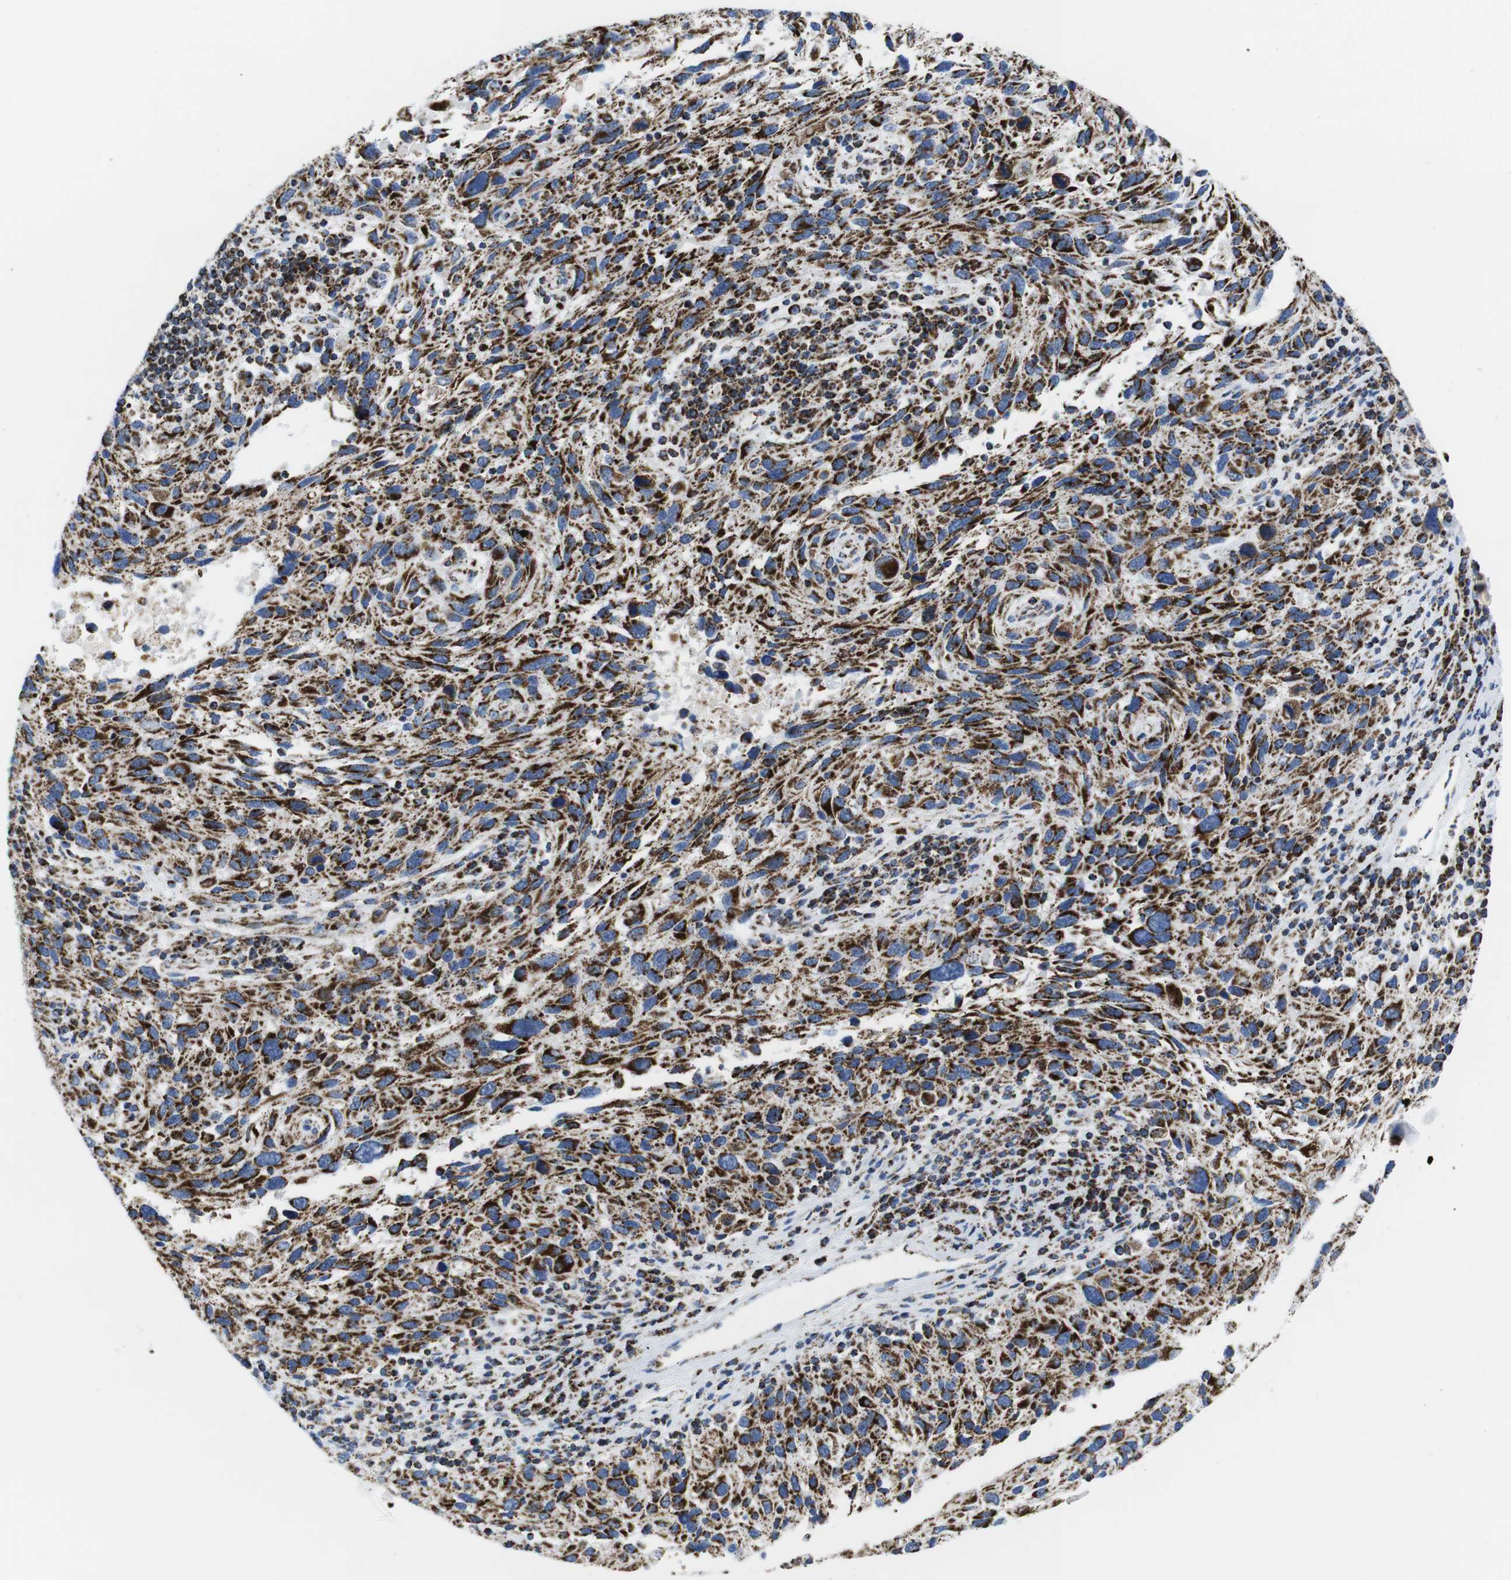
{"staining": {"intensity": "strong", "quantity": ">75%", "location": "cytoplasmic/membranous"}, "tissue": "melanoma", "cell_type": "Tumor cells", "image_type": "cancer", "snomed": [{"axis": "morphology", "description": "Malignant melanoma, NOS"}, {"axis": "topography", "description": "Skin"}], "caption": "A high-resolution photomicrograph shows immunohistochemistry staining of melanoma, which demonstrates strong cytoplasmic/membranous staining in about >75% of tumor cells.", "gene": "ATP5PO", "patient": {"sex": "male", "age": 53}}